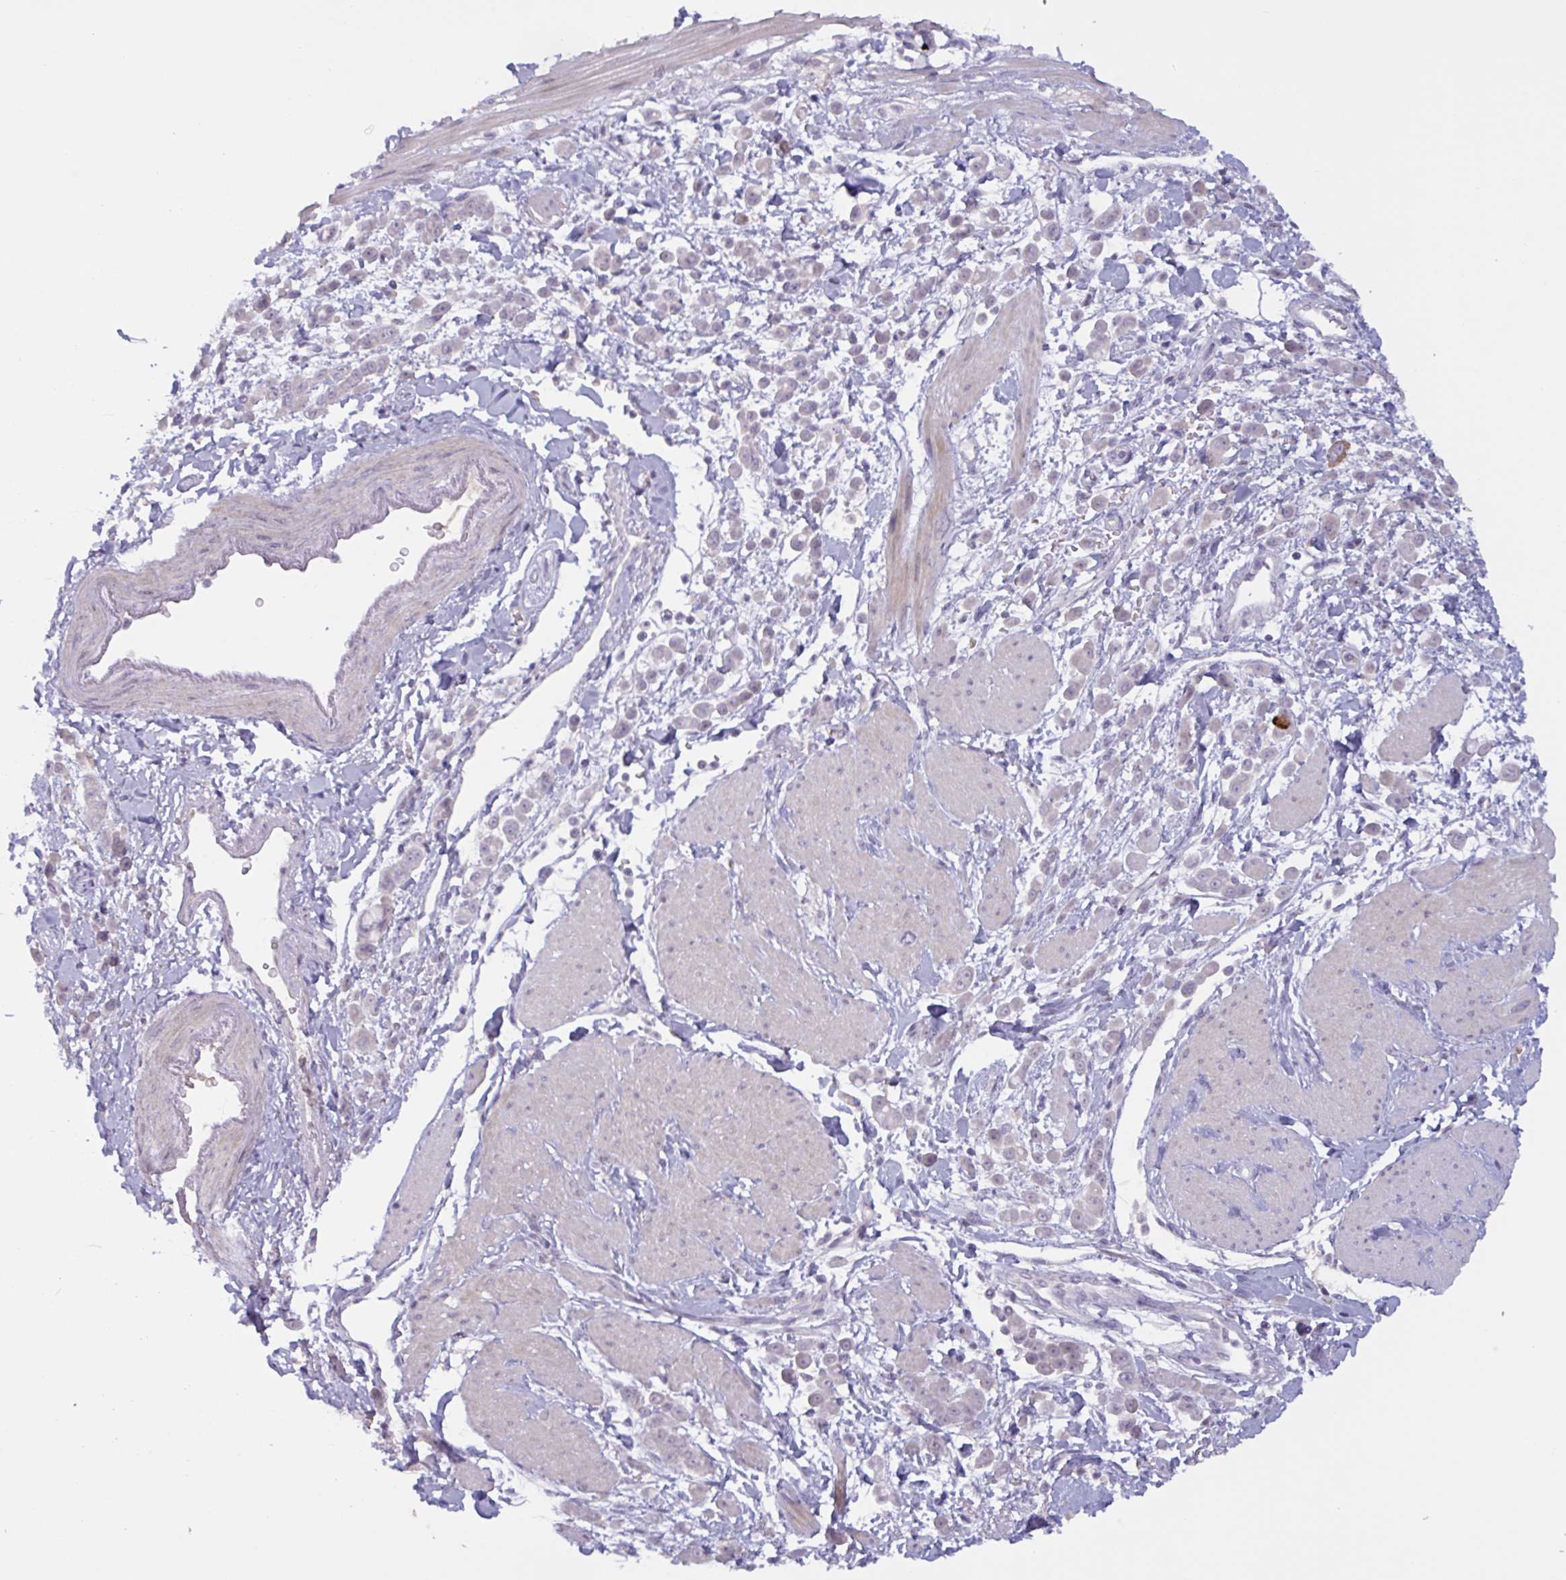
{"staining": {"intensity": "negative", "quantity": "none", "location": "none"}, "tissue": "pancreatic cancer", "cell_type": "Tumor cells", "image_type": "cancer", "snomed": [{"axis": "morphology", "description": "Normal tissue, NOS"}, {"axis": "morphology", "description": "Adenocarcinoma, NOS"}, {"axis": "topography", "description": "Pancreas"}], "caption": "An immunohistochemistry (IHC) micrograph of pancreatic cancer (adenocarcinoma) is shown. There is no staining in tumor cells of pancreatic cancer (adenocarcinoma).", "gene": "RFPL4B", "patient": {"sex": "female", "age": 64}}